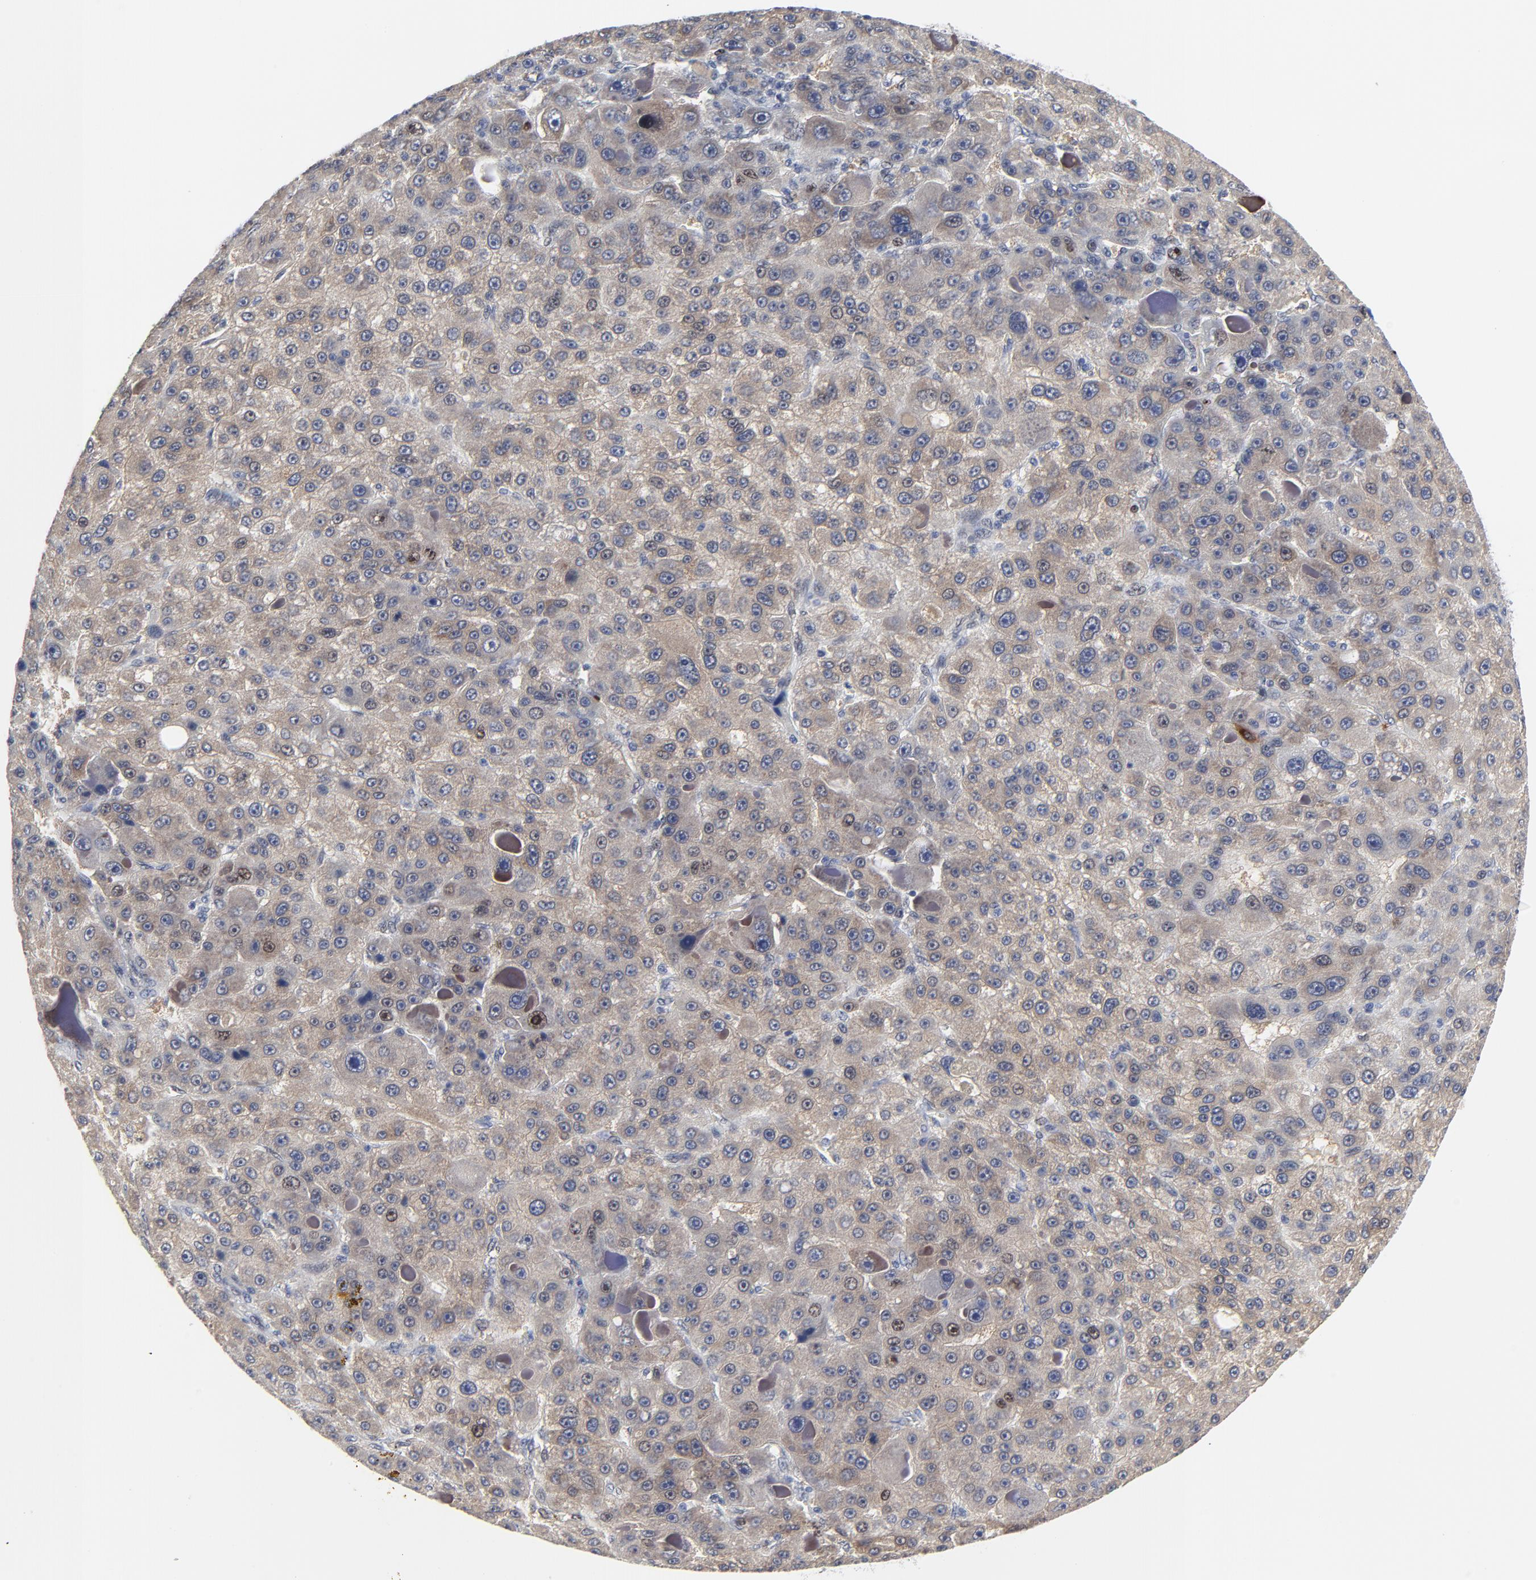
{"staining": {"intensity": "weak", "quantity": ">75%", "location": "cytoplasmic/membranous,nuclear"}, "tissue": "liver cancer", "cell_type": "Tumor cells", "image_type": "cancer", "snomed": [{"axis": "morphology", "description": "Carcinoma, Hepatocellular, NOS"}, {"axis": "topography", "description": "Liver"}], "caption": "Immunohistochemistry (IHC) of human liver cancer (hepatocellular carcinoma) displays low levels of weak cytoplasmic/membranous and nuclear staining in approximately >75% of tumor cells. The staining was performed using DAB, with brown indicating positive protein expression. Nuclei are stained blue with hematoxylin.", "gene": "ZNF589", "patient": {"sex": "male", "age": 76}}